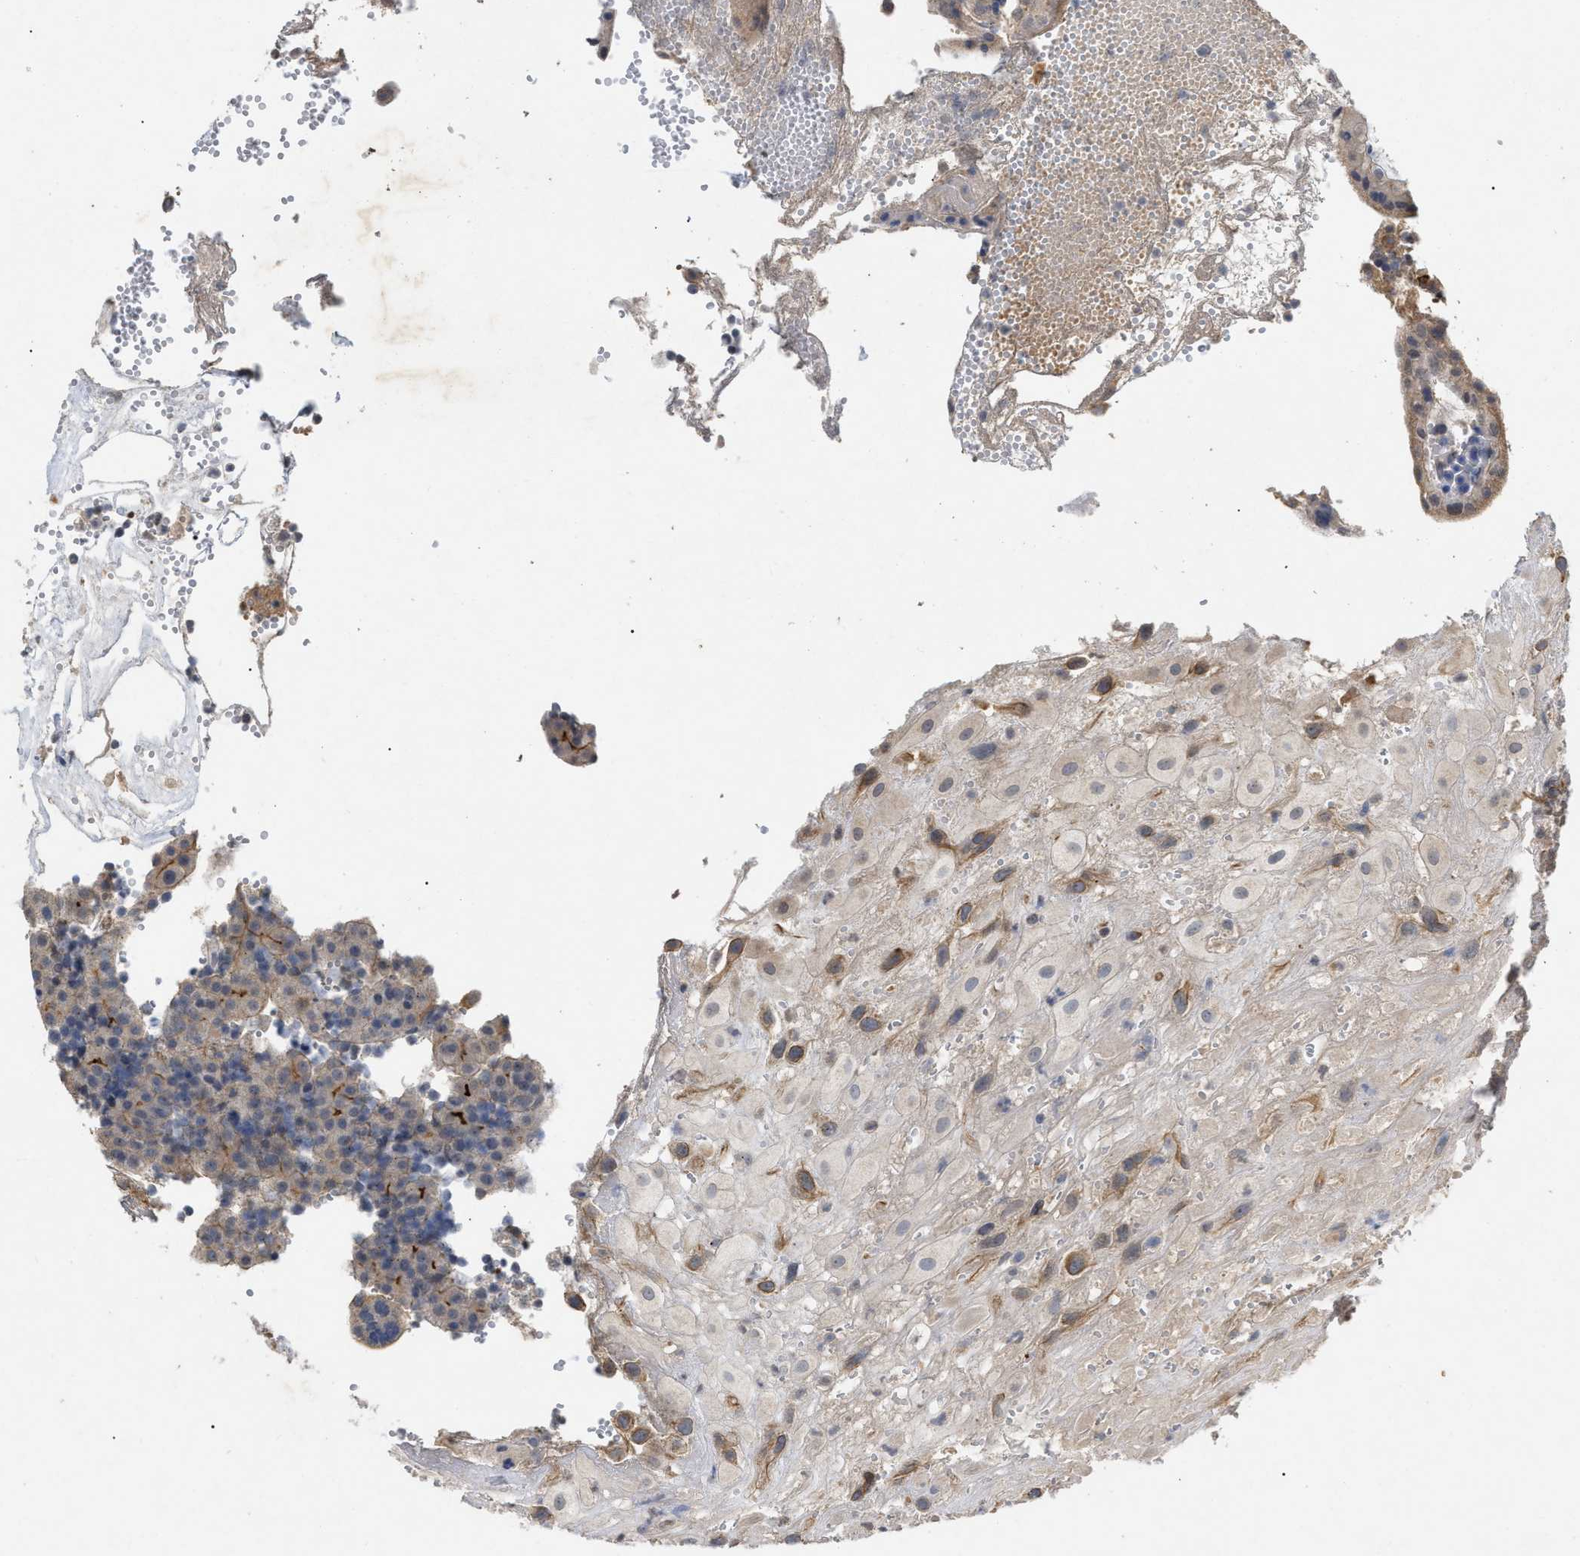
{"staining": {"intensity": "moderate", "quantity": "<25%", "location": "cytoplasmic/membranous"}, "tissue": "placenta", "cell_type": "Decidual cells", "image_type": "normal", "snomed": [{"axis": "morphology", "description": "Normal tissue, NOS"}, {"axis": "topography", "description": "Placenta"}], "caption": "Immunohistochemistry (IHC) of benign human placenta reveals low levels of moderate cytoplasmic/membranous staining in about <25% of decidual cells.", "gene": "ST6GALNAC6", "patient": {"sex": "female", "age": 18}}